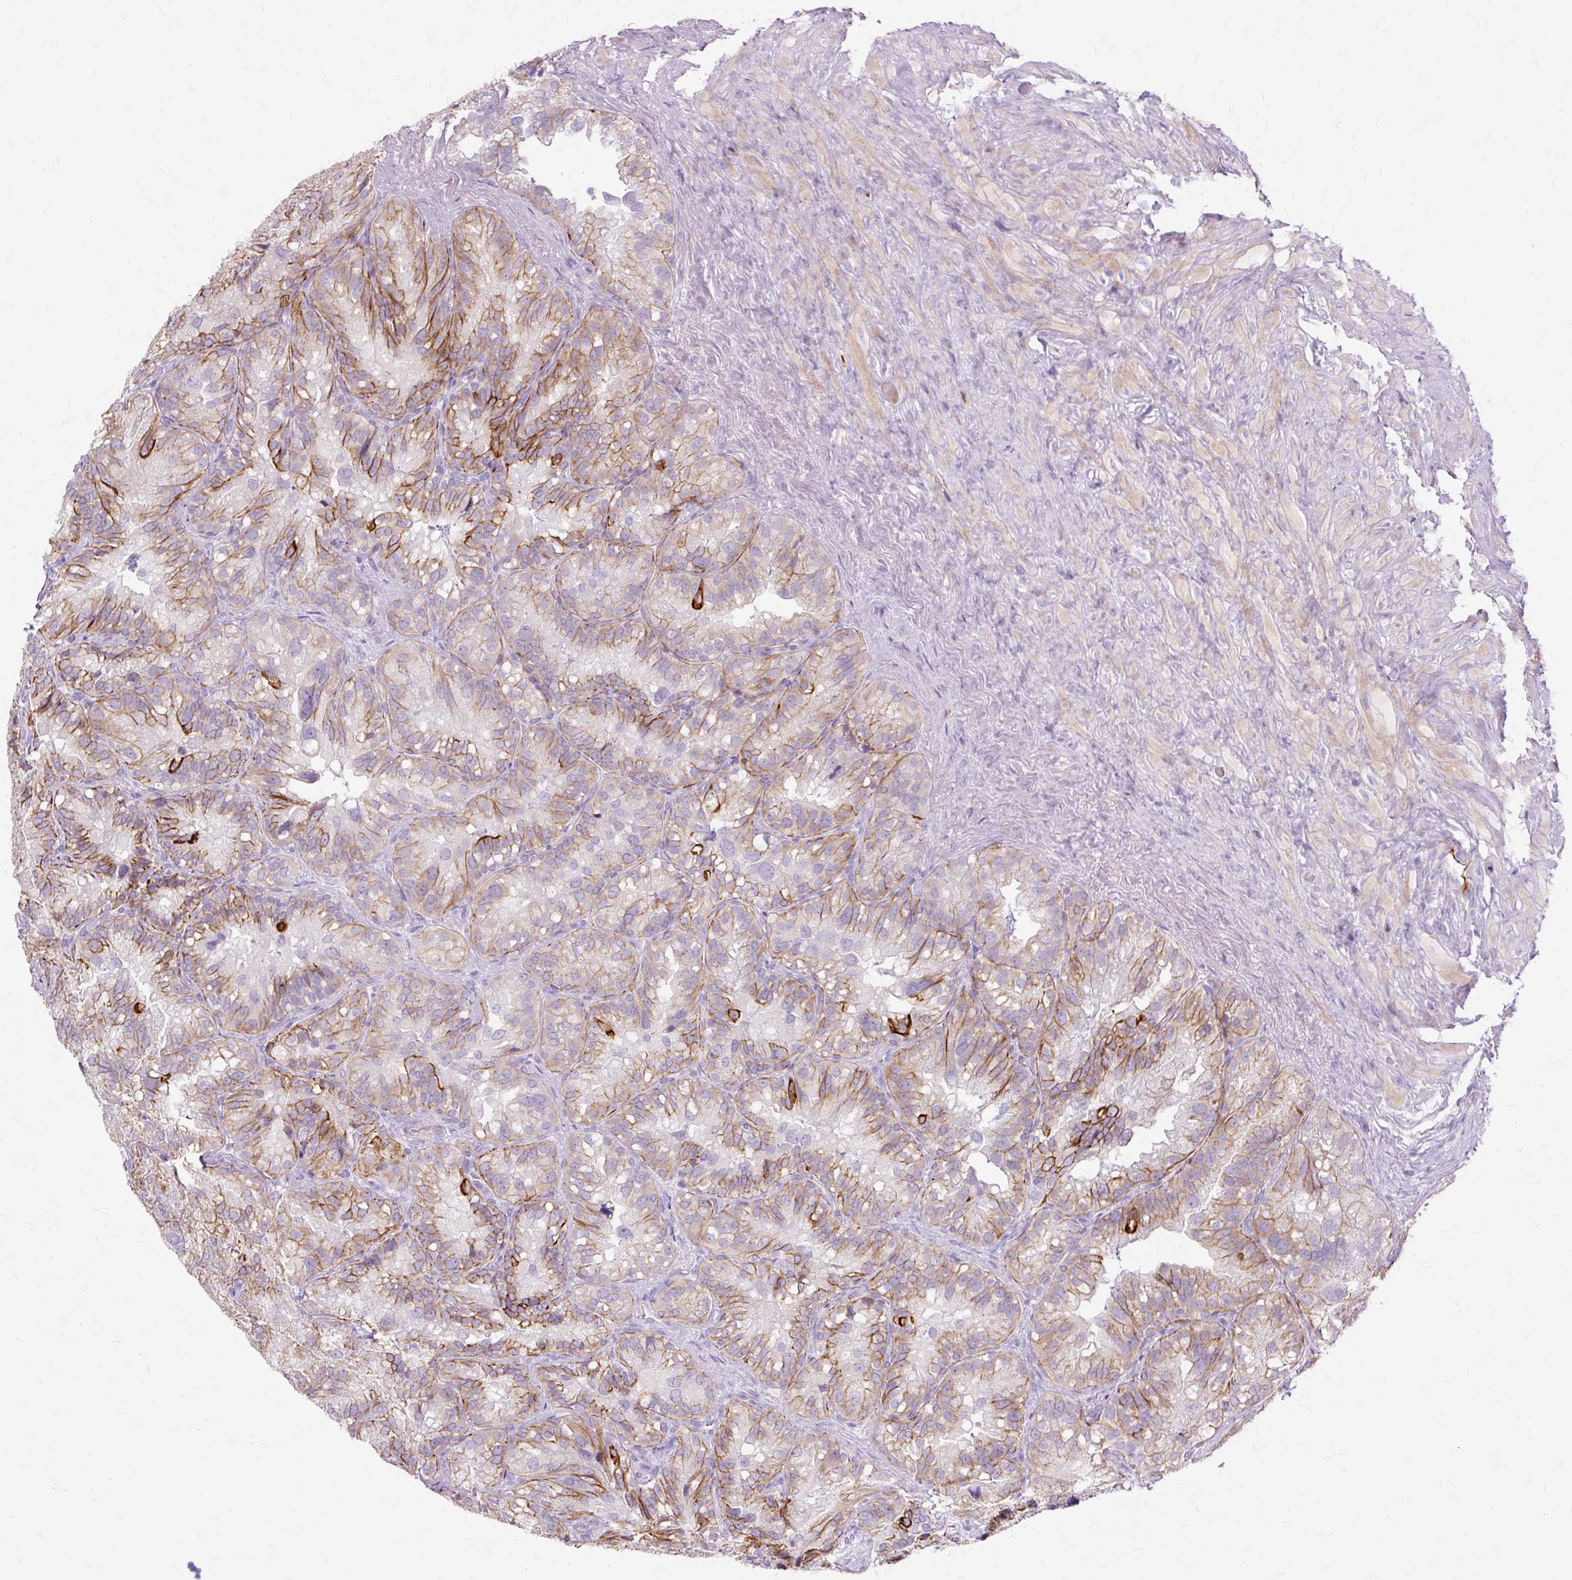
{"staining": {"intensity": "moderate", "quantity": "25%-75%", "location": "cytoplasmic/membranous"}, "tissue": "seminal vesicle", "cell_type": "Glandular cells", "image_type": "normal", "snomed": [{"axis": "morphology", "description": "Normal tissue, NOS"}, {"axis": "topography", "description": "Seminal veicle"}], "caption": "This photomicrograph shows normal seminal vesicle stained with immunohistochemistry to label a protein in brown. The cytoplasmic/membranous of glandular cells show moderate positivity for the protein. Nuclei are counter-stained blue.", "gene": "DCTN4", "patient": {"sex": "male", "age": 69}}